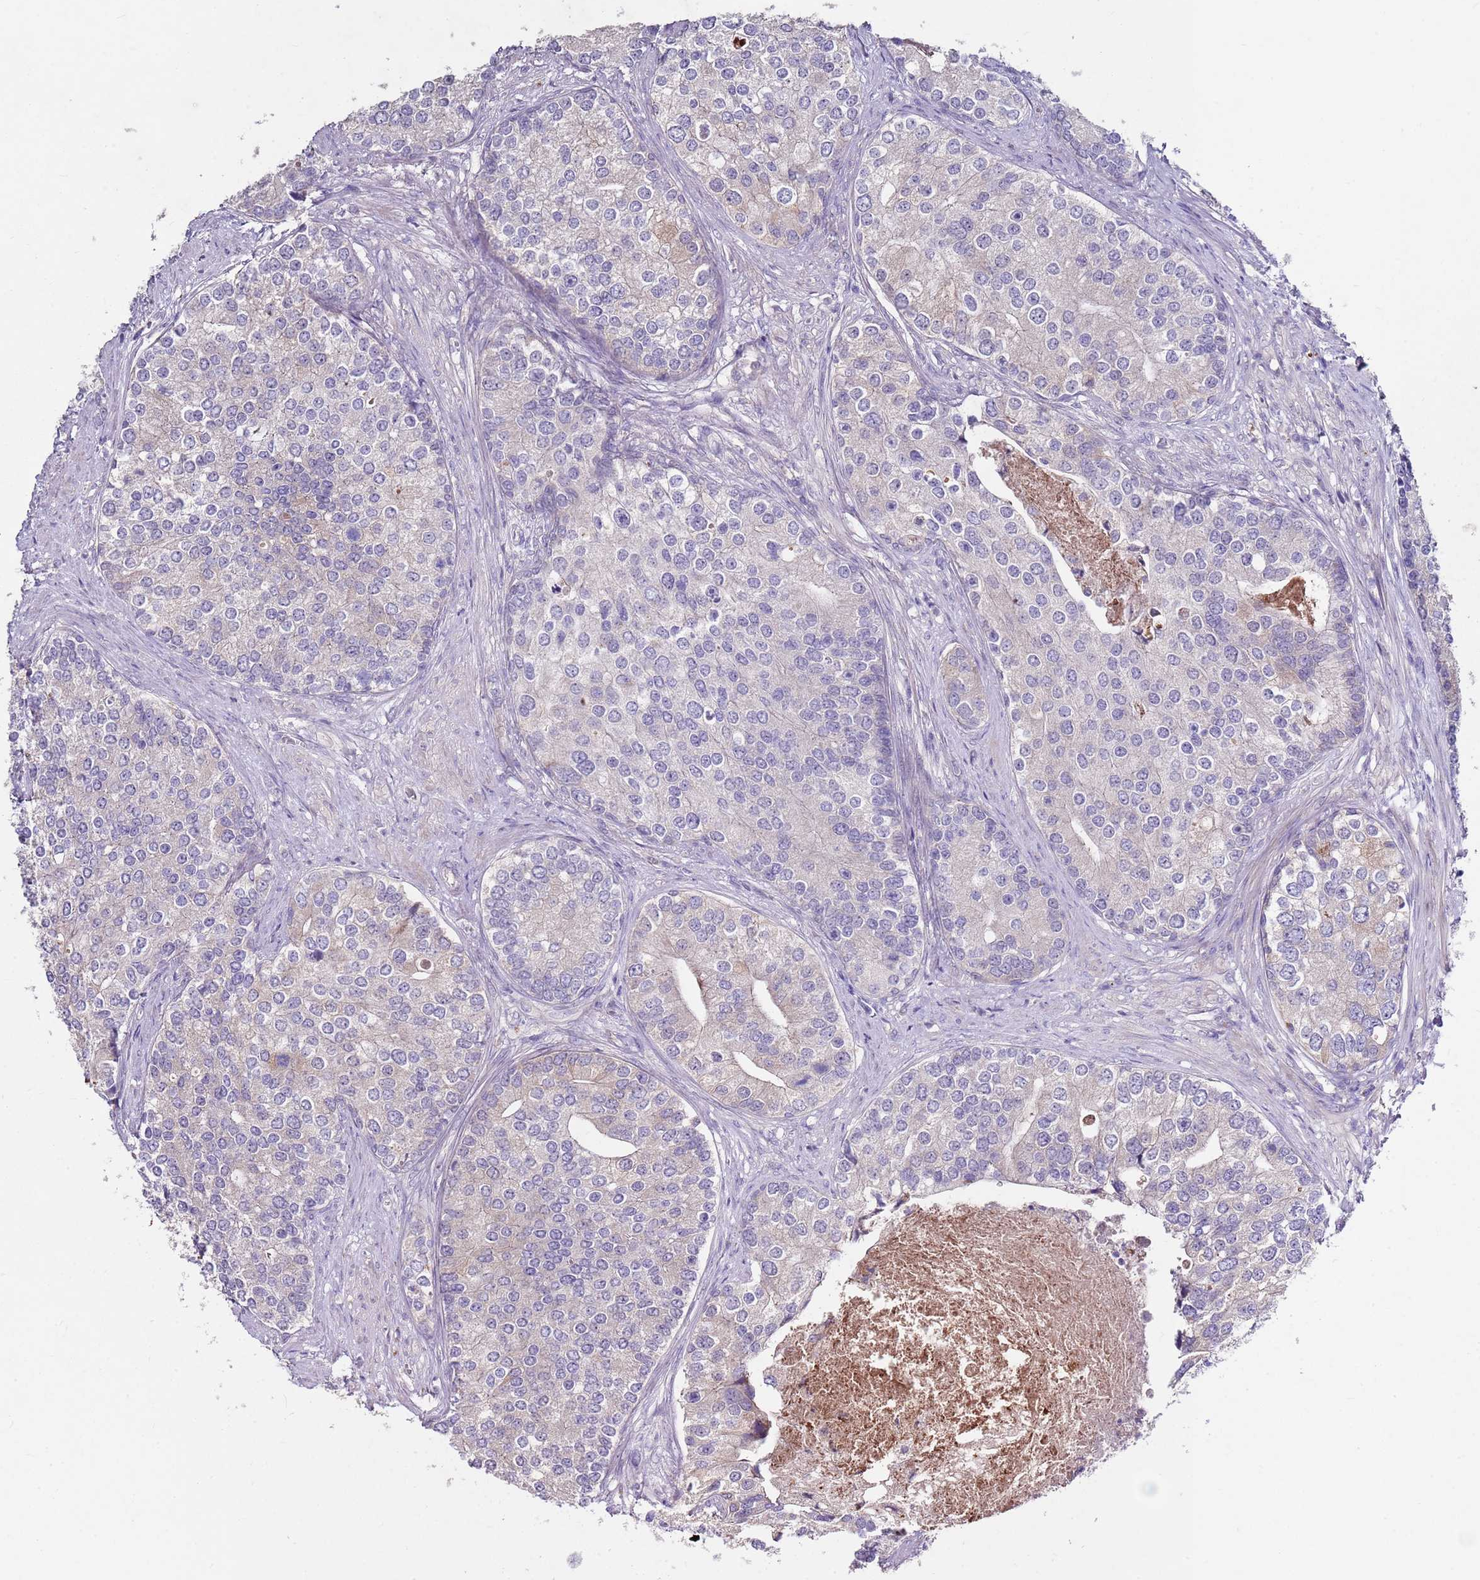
{"staining": {"intensity": "moderate", "quantity": "25%-75%", "location": "cytoplasmic/membranous"}, "tissue": "prostate cancer", "cell_type": "Tumor cells", "image_type": "cancer", "snomed": [{"axis": "morphology", "description": "Adenocarcinoma, High grade"}, {"axis": "topography", "description": "Prostate"}], "caption": "This photomicrograph reveals immunohistochemistry staining of human prostate adenocarcinoma (high-grade), with medium moderate cytoplasmic/membranous expression in approximately 25%-75% of tumor cells.", "gene": "NRDE2", "patient": {"sex": "male", "age": 62}}